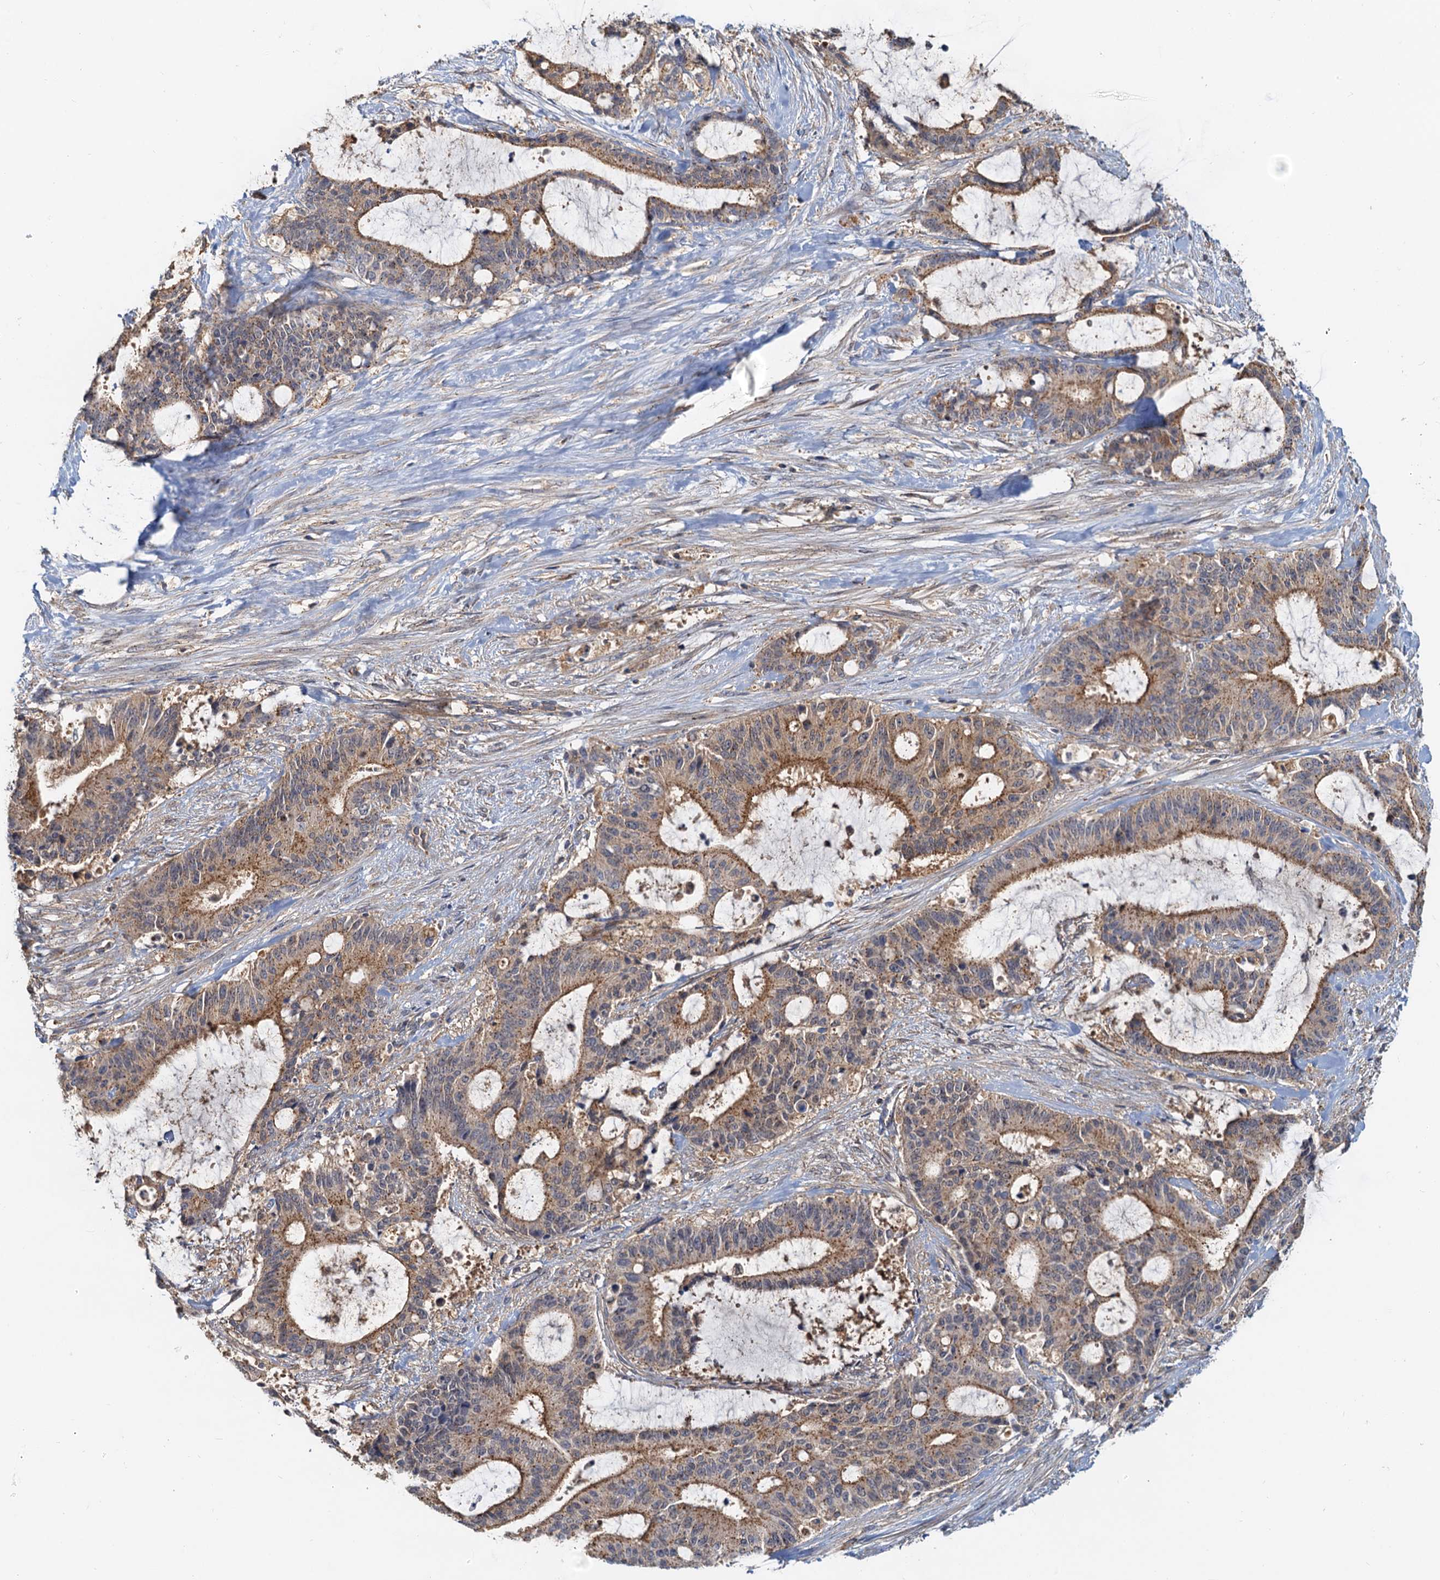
{"staining": {"intensity": "moderate", "quantity": "25%-75%", "location": "cytoplasmic/membranous"}, "tissue": "liver cancer", "cell_type": "Tumor cells", "image_type": "cancer", "snomed": [{"axis": "morphology", "description": "Normal tissue, NOS"}, {"axis": "morphology", "description": "Cholangiocarcinoma"}, {"axis": "topography", "description": "Liver"}, {"axis": "topography", "description": "Peripheral nerve tissue"}], "caption": "A histopathology image showing moderate cytoplasmic/membranous staining in about 25%-75% of tumor cells in liver cancer, as visualized by brown immunohistochemical staining.", "gene": "TOLLIP", "patient": {"sex": "female", "age": 73}}